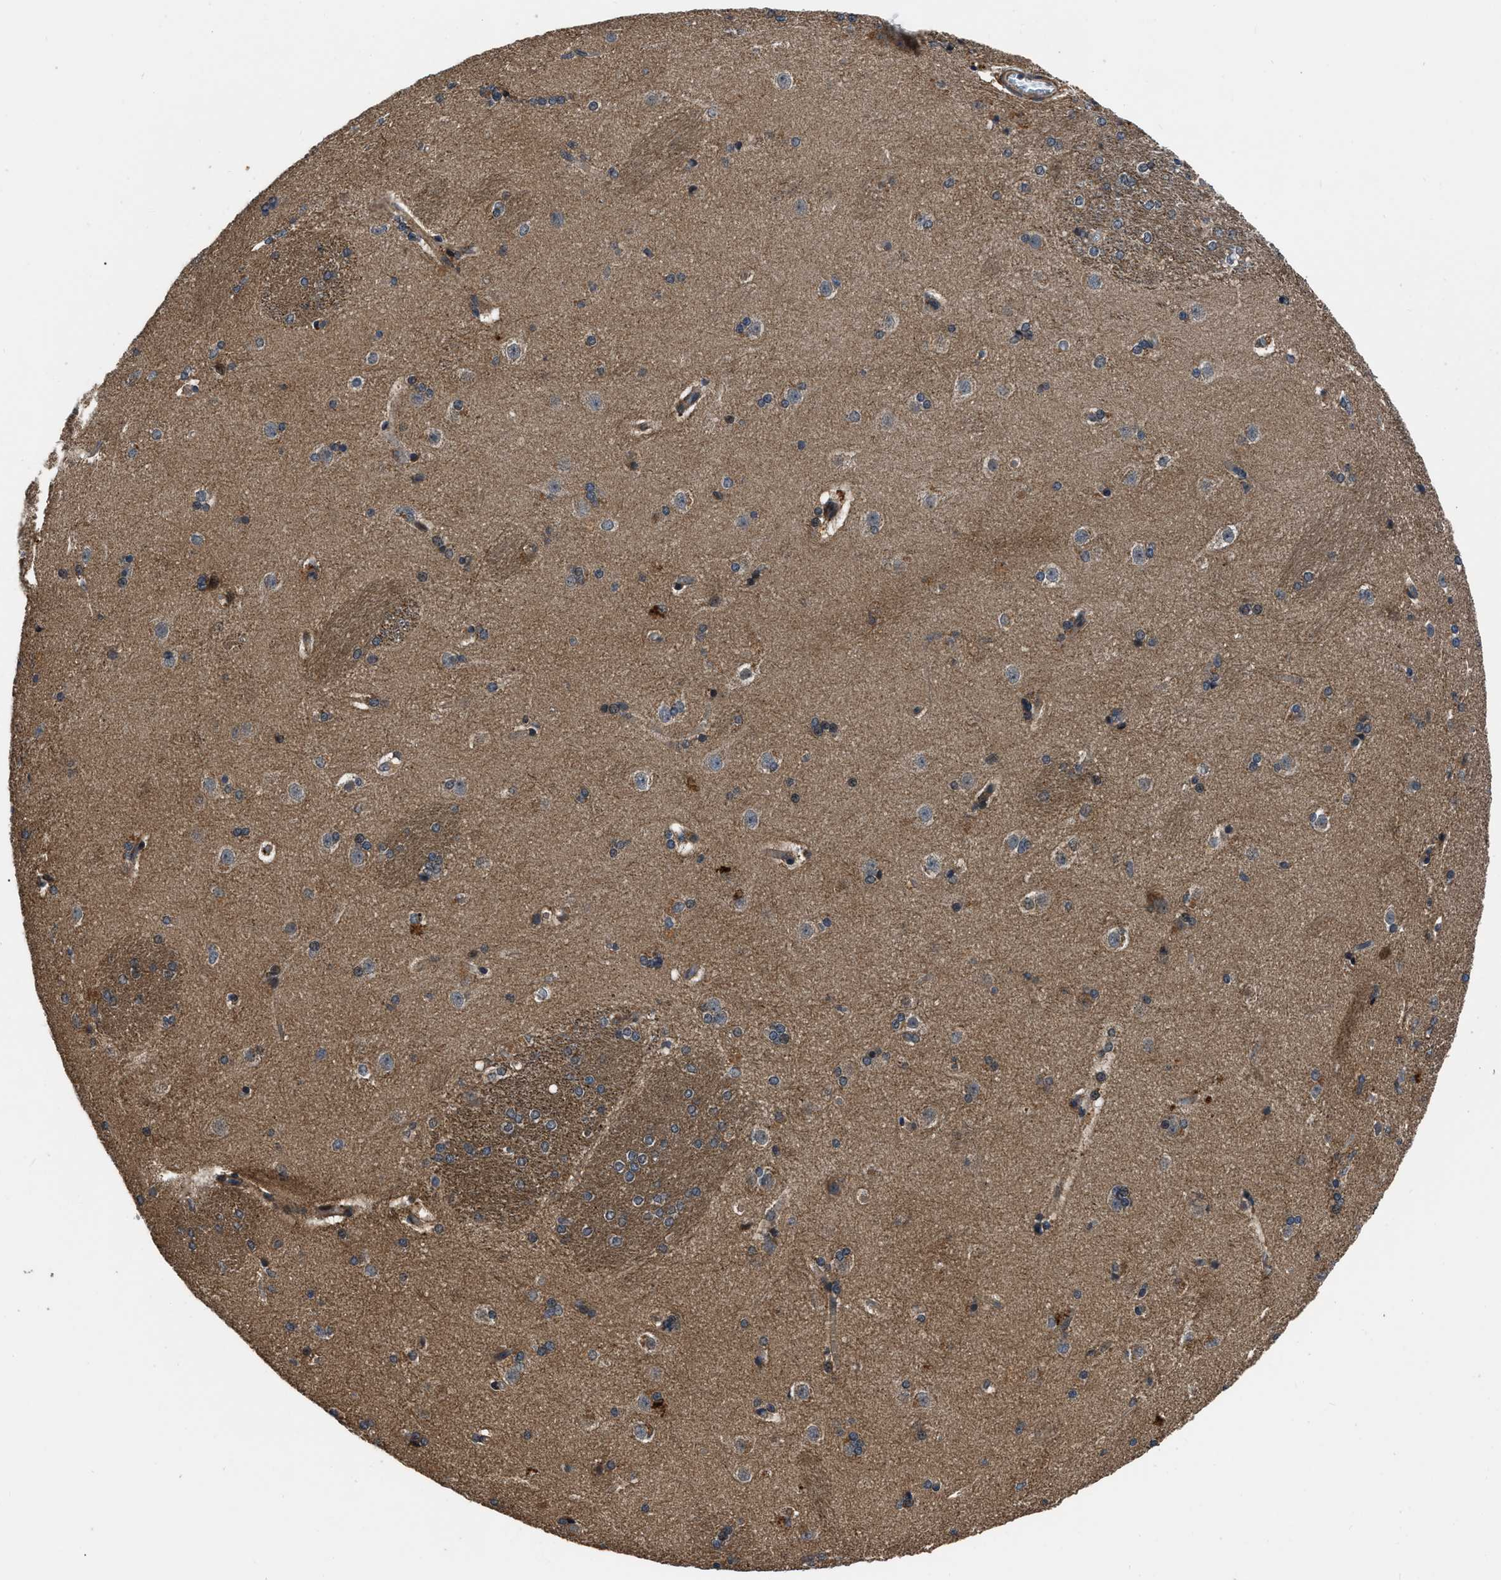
{"staining": {"intensity": "weak", "quantity": "<25%", "location": "cytoplasmic/membranous,nuclear"}, "tissue": "caudate", "cell_type": "Glial cells", "image_type": "normal", "snomed": [{"axis": "morphology", "description": "Normal tissue, NOS"}, {"axis": "topography", "description": "Lateral ventricle wall"}], "caption": "DAB (3,3'-diaminobenzidine) immunohistochemical staining of unremarkable human caudate displays no significant expression in glial cells.", "gene": "PPWD1", "patient": {"sex": "female", "age": 19}}